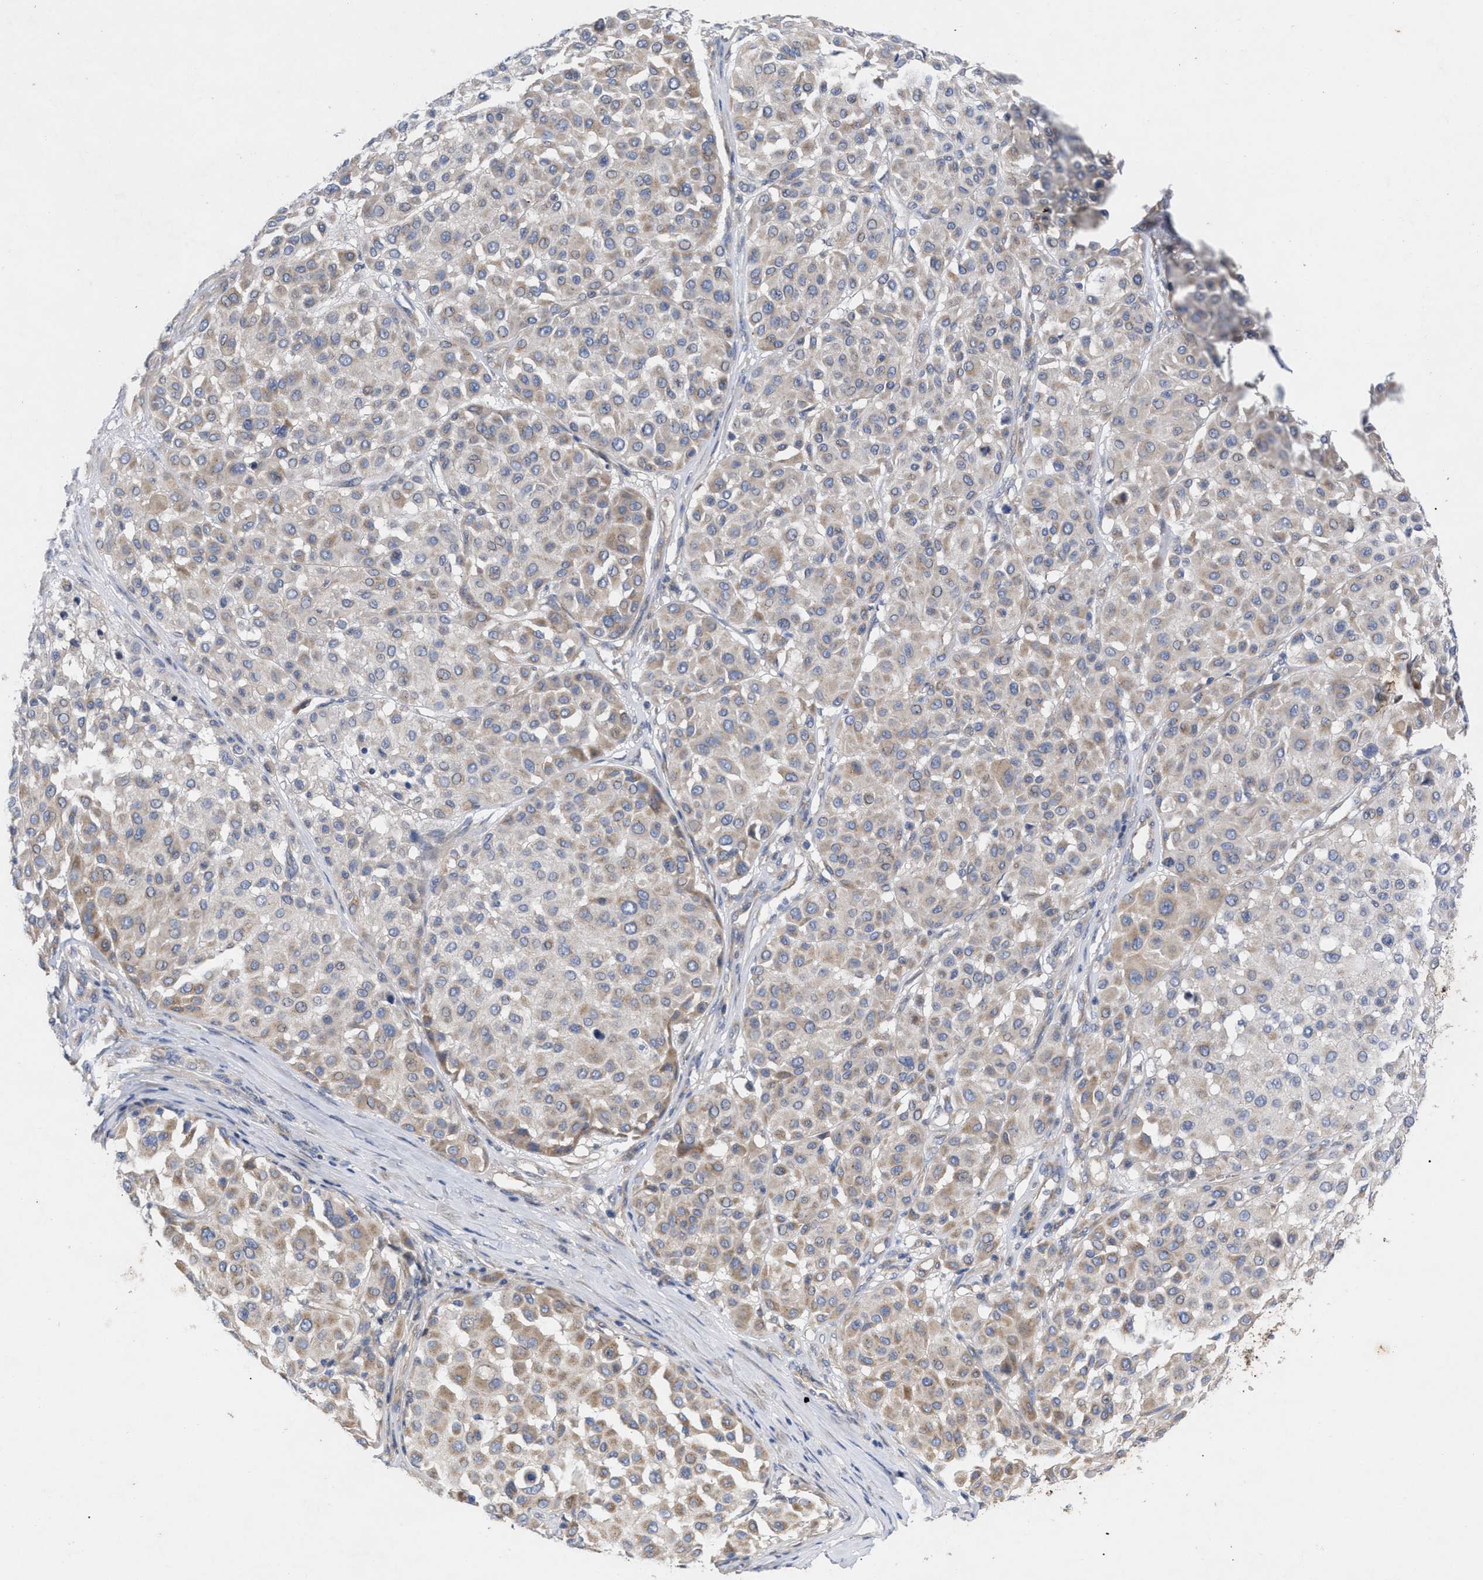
{"staining": {"intensity": "weak", "quantity": "25%-75%", "location": "cytoplasmic/membranous"}, "tissue": "melanoma", "cell_type": "Tumor cells", "image_type": "cancer", "snomed": [{"axis": "morphology", "description": "Malignant melanoma, Metastatic site"}, {"axis": "topography", "description": "Soft tissue"}], "caption": "Human melanoma stained for a protein (brown) exhibits weak cytoplasmic/membranous positive positivity in about 25%-75% of tumor cells.", "gene": "VIP", "patient": {"sex": "male", "age": 41}}